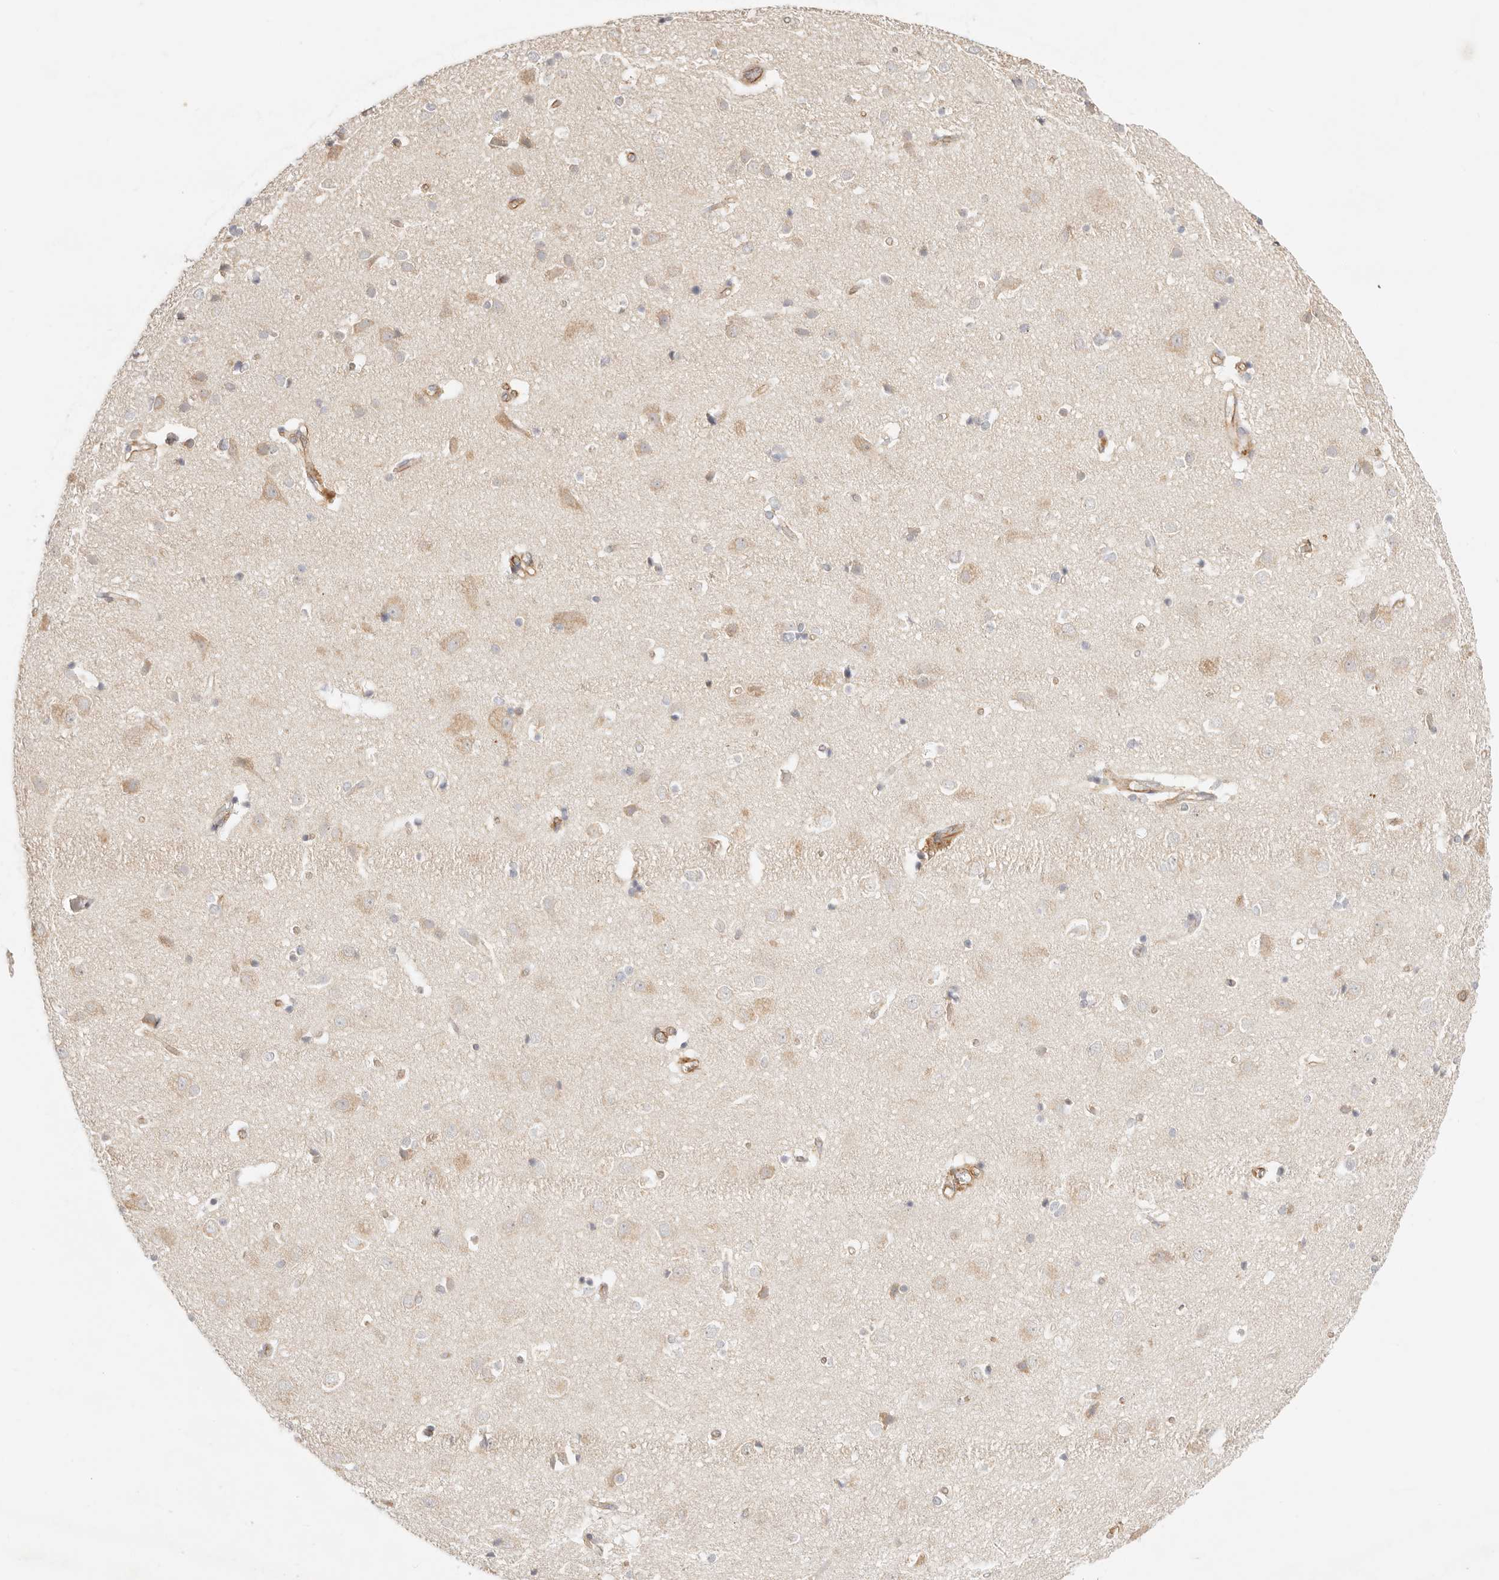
{"staining": {"intensity": "moderate", "quantity": ">75%", "location": "cytoplasmic/membranous"}, "tissue": "cerebral cortex", "cell_type": "Endothelial cells", "image_type": "normal", "snomed": [{"axis": "morphology", "description": "Normal tissue, NOS"}, {"axis": "topography", "description": "Cerebral cortex"}], "caption": "The micrograph shows a brown stain indicating the presence of a protein in the cytoplasmic/membranous of endothelial cells in cerebral cortex.", "gene": "ZC3H11A", "patient": {"sex": "male", "age": 54}}